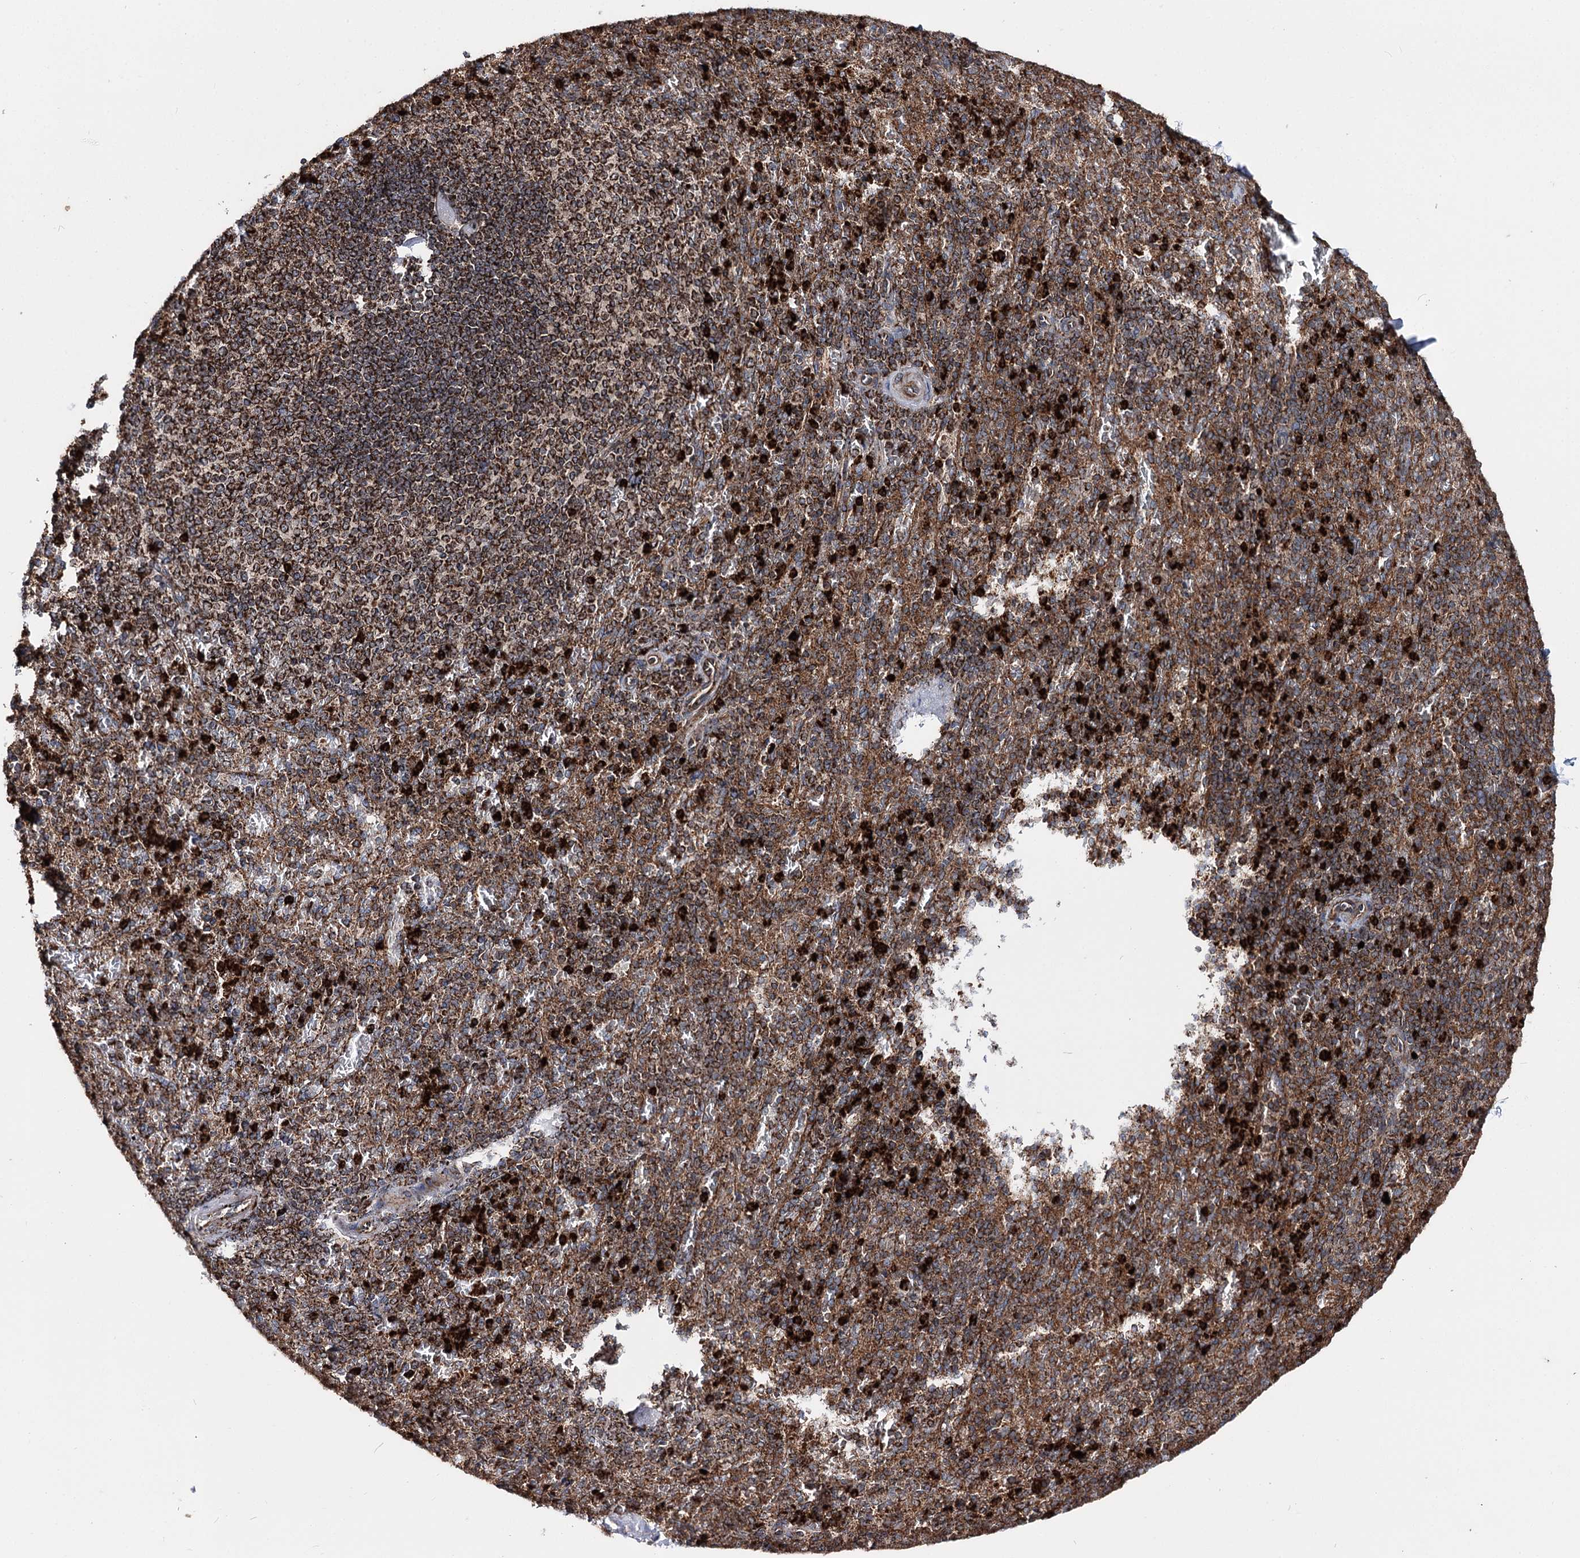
{"staining": {"intensity": "strong", "quantity": "25%-75%", "location": "cytoplasmic/membranous"}, "tissue": "spleen", "cell_type": "Cells in red pulp", "image_type": "normal", "snomed": [{"axis": "morphology", "description": "Normal tissue, NOS"}, {"axis": "topography", "description": "Spleen"}], "caption": "There is high levels of strong cytoplasmic/membranous staining in cells in red pulp of benign spleen, as demonstrated by immunohistochemical staining (brown color).", "gene": "FGFR1OP2", "patient": {"sex": "male", "age": 82}}